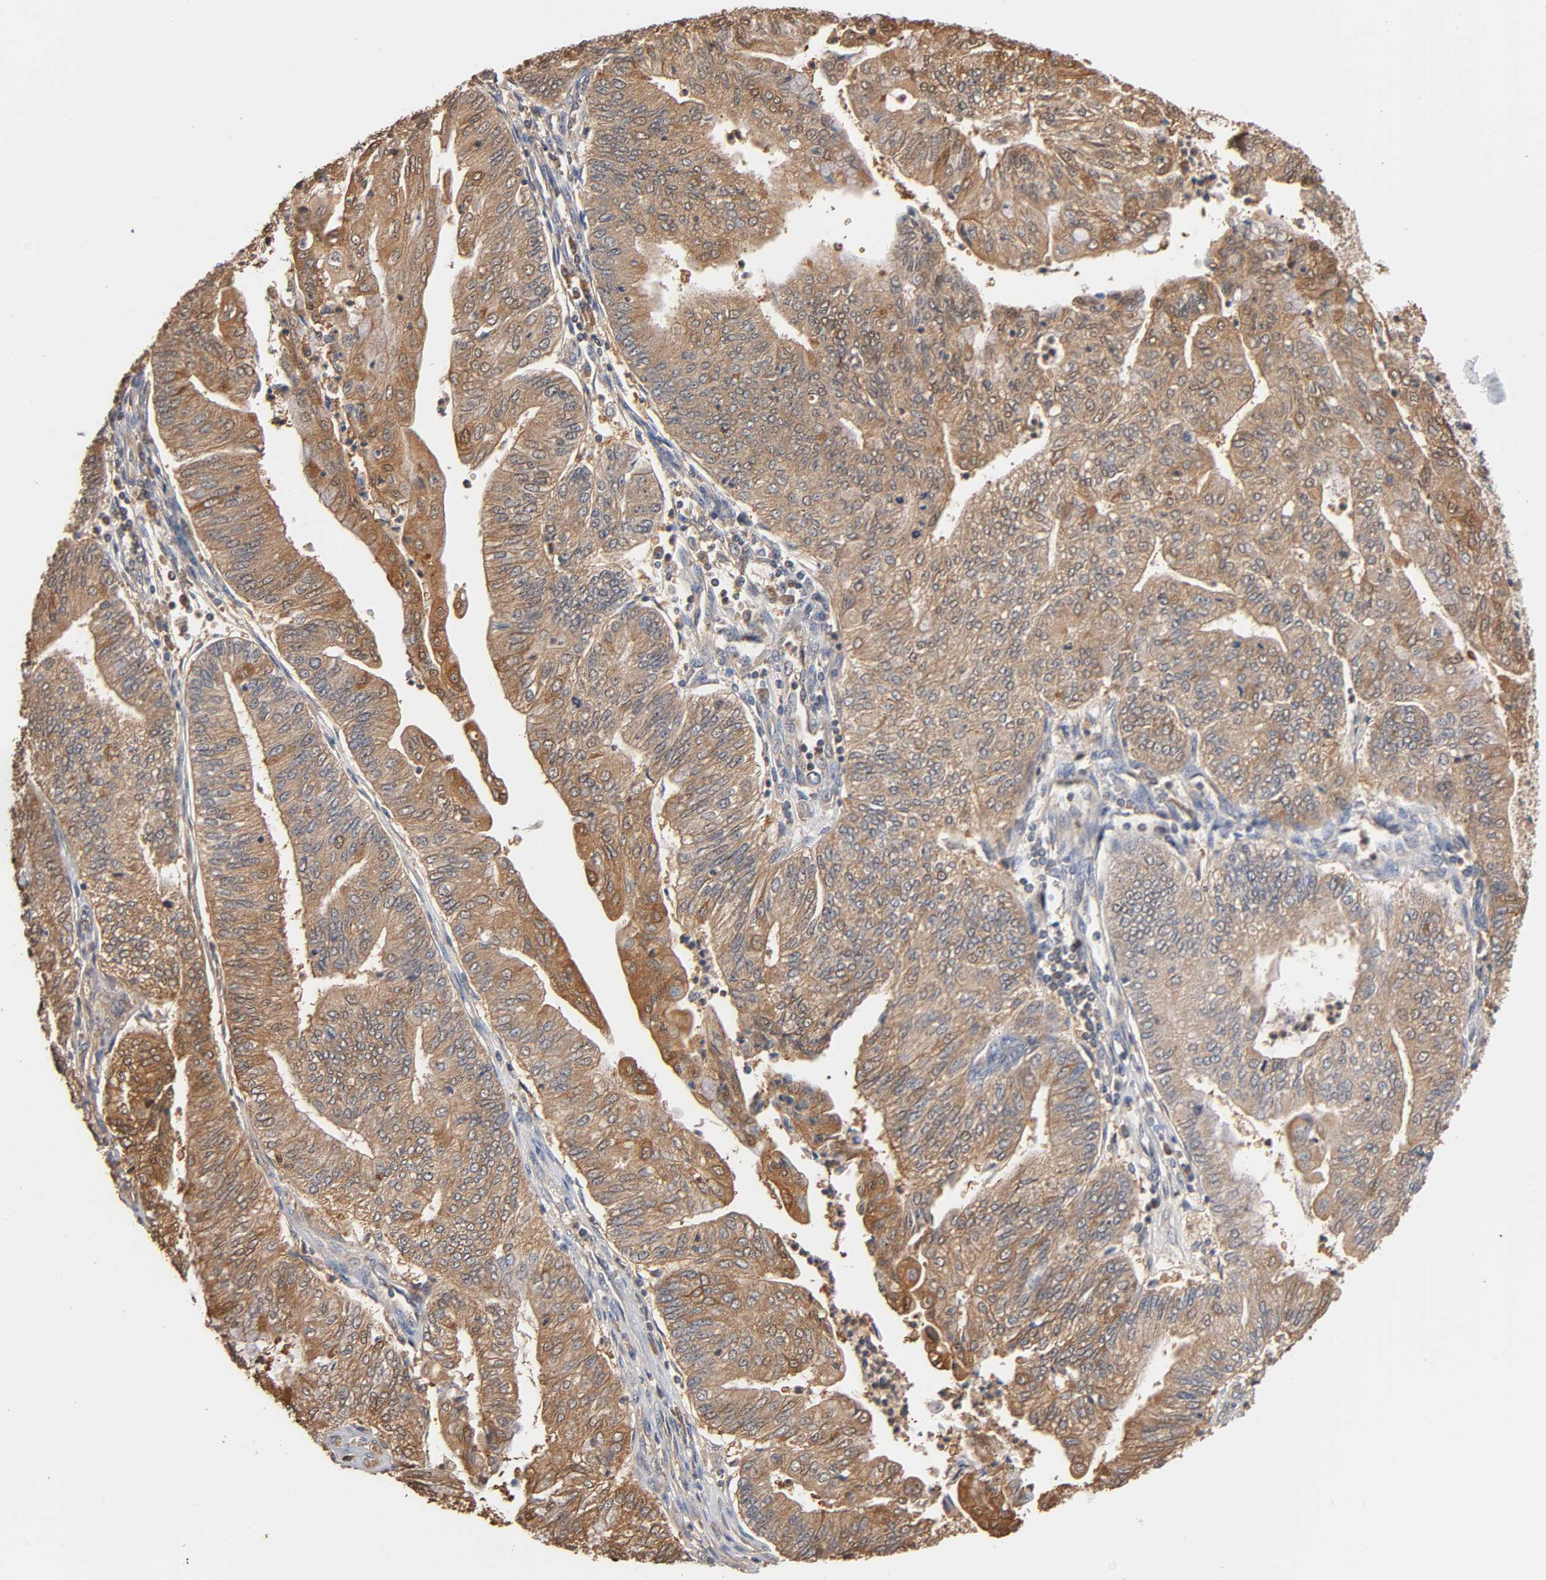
{"staining": {"intensity": "moderate", "quantity": ">75%", "location": "cytoplasmic/membranous"}, "tissue": "endometrial cancer", "cell_type": "Tumor cells", "image_type": "cancer", "snomed": [{"axis": "morphology", "description": "Adenocarcinoma, NOS"}, {"axis": "topography", "description": "Endometrium"}], "caption": "About >75% of tumor cells in human endometrial cancer (adenocarcinoma) exhibit moderate cytoplasmic/membranous protein expression as visualized by brown immunohistochemical staining.", "gene": "ALDOA", "patient": {"sex": "female", "age": 59}}